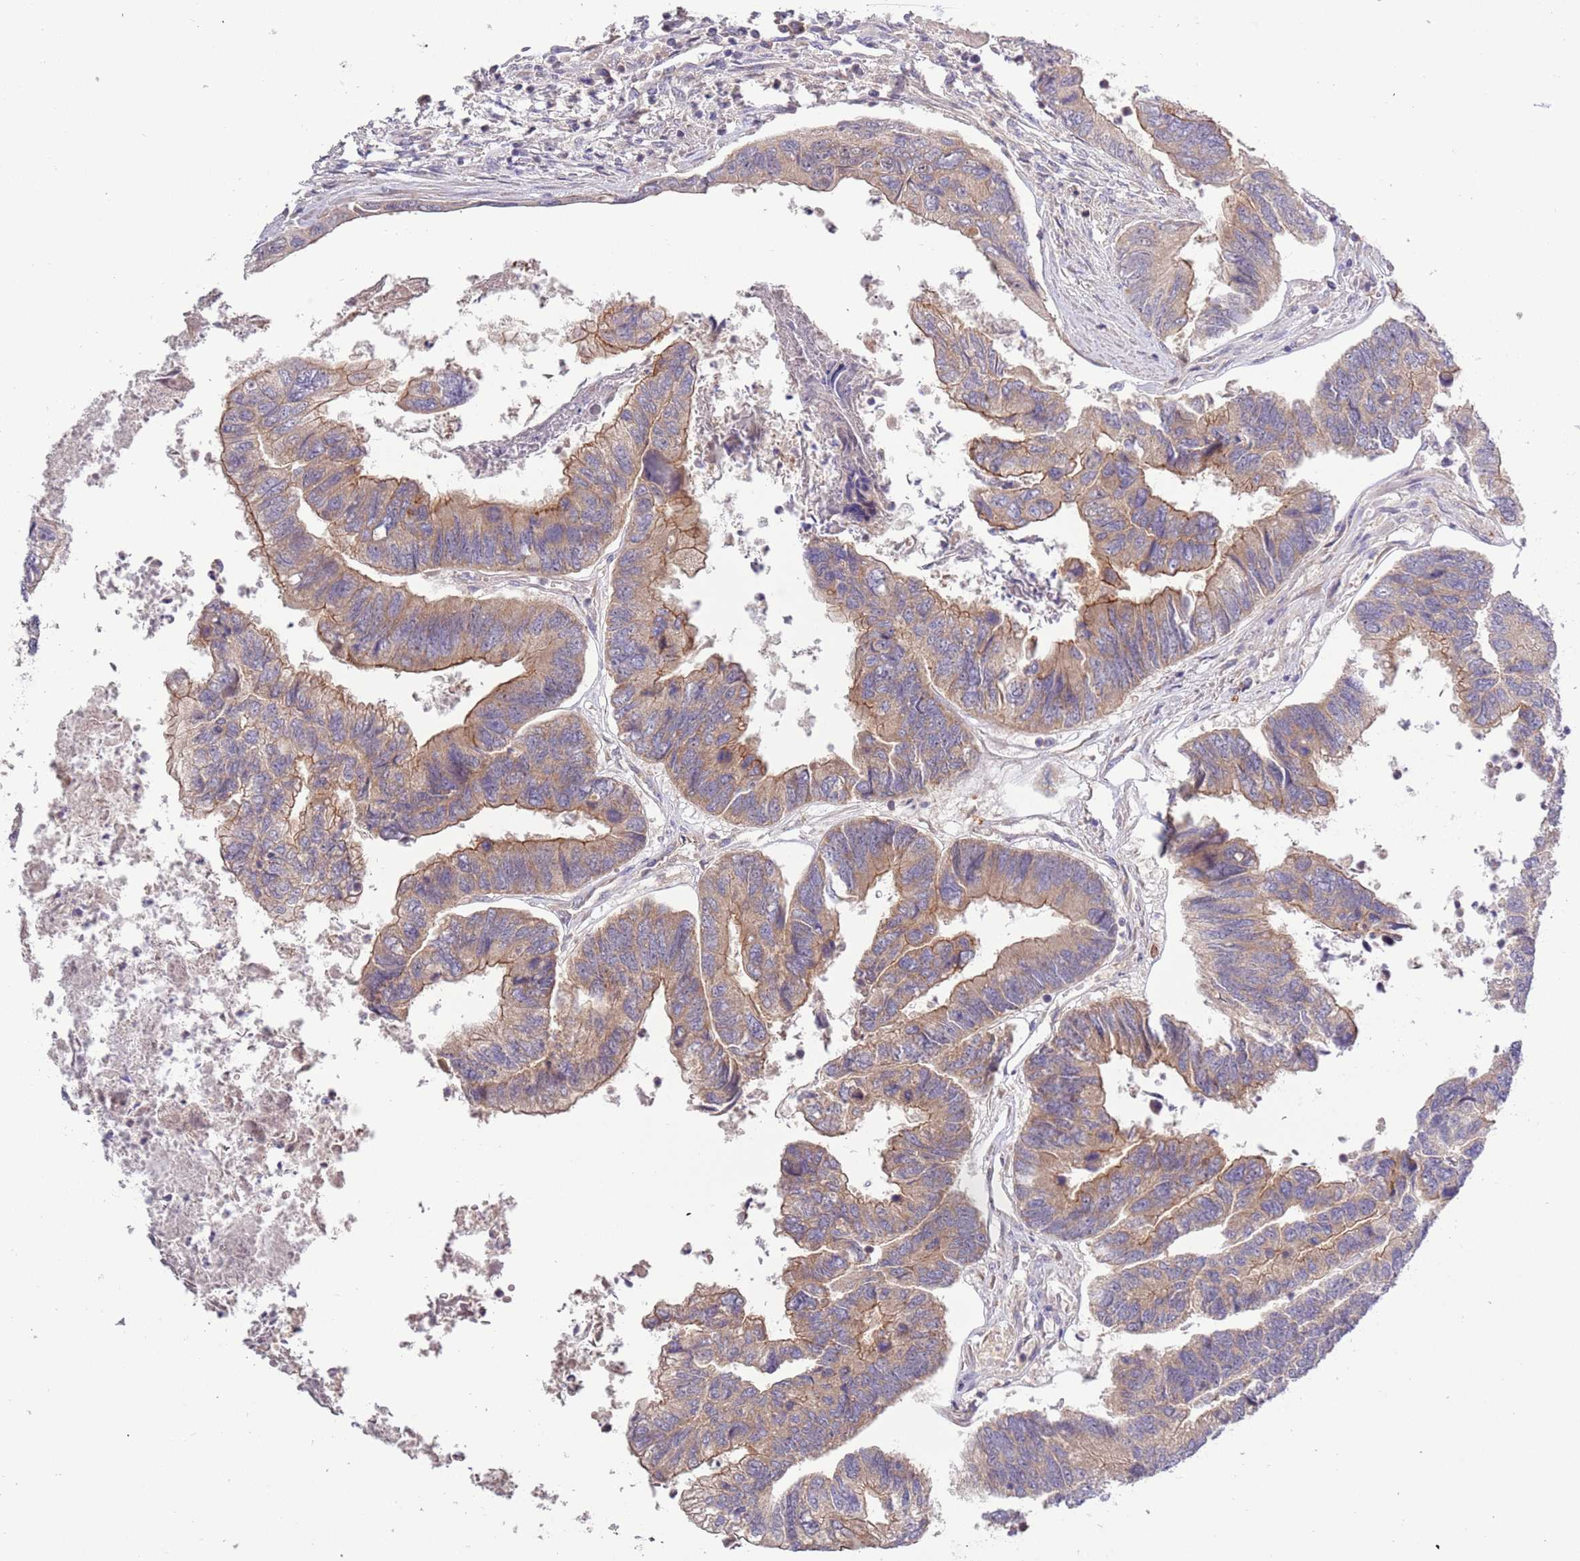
{"staining": {"intensity": "moderate", "quantity": ">75%", "location": "cytoplasmic/membranous"}, "tissue": "colorectal cancer", "cell_type": "Tumor cells", "image_type": "cancer", "snomed": [{"axis": "morphology", "description": "Adenocarcinoma, NOS"}, {"axis": "topography", "description": "Colon"}], "caption": "Colorectal cancer tissue demonstrates moderate cytoplasmic/membranous positivity in approximately >75% of tumor cells, visualized by immunohistochemistry.", "gene": "SHROOM3", "patient": {"sex": "female", "age": 67}}